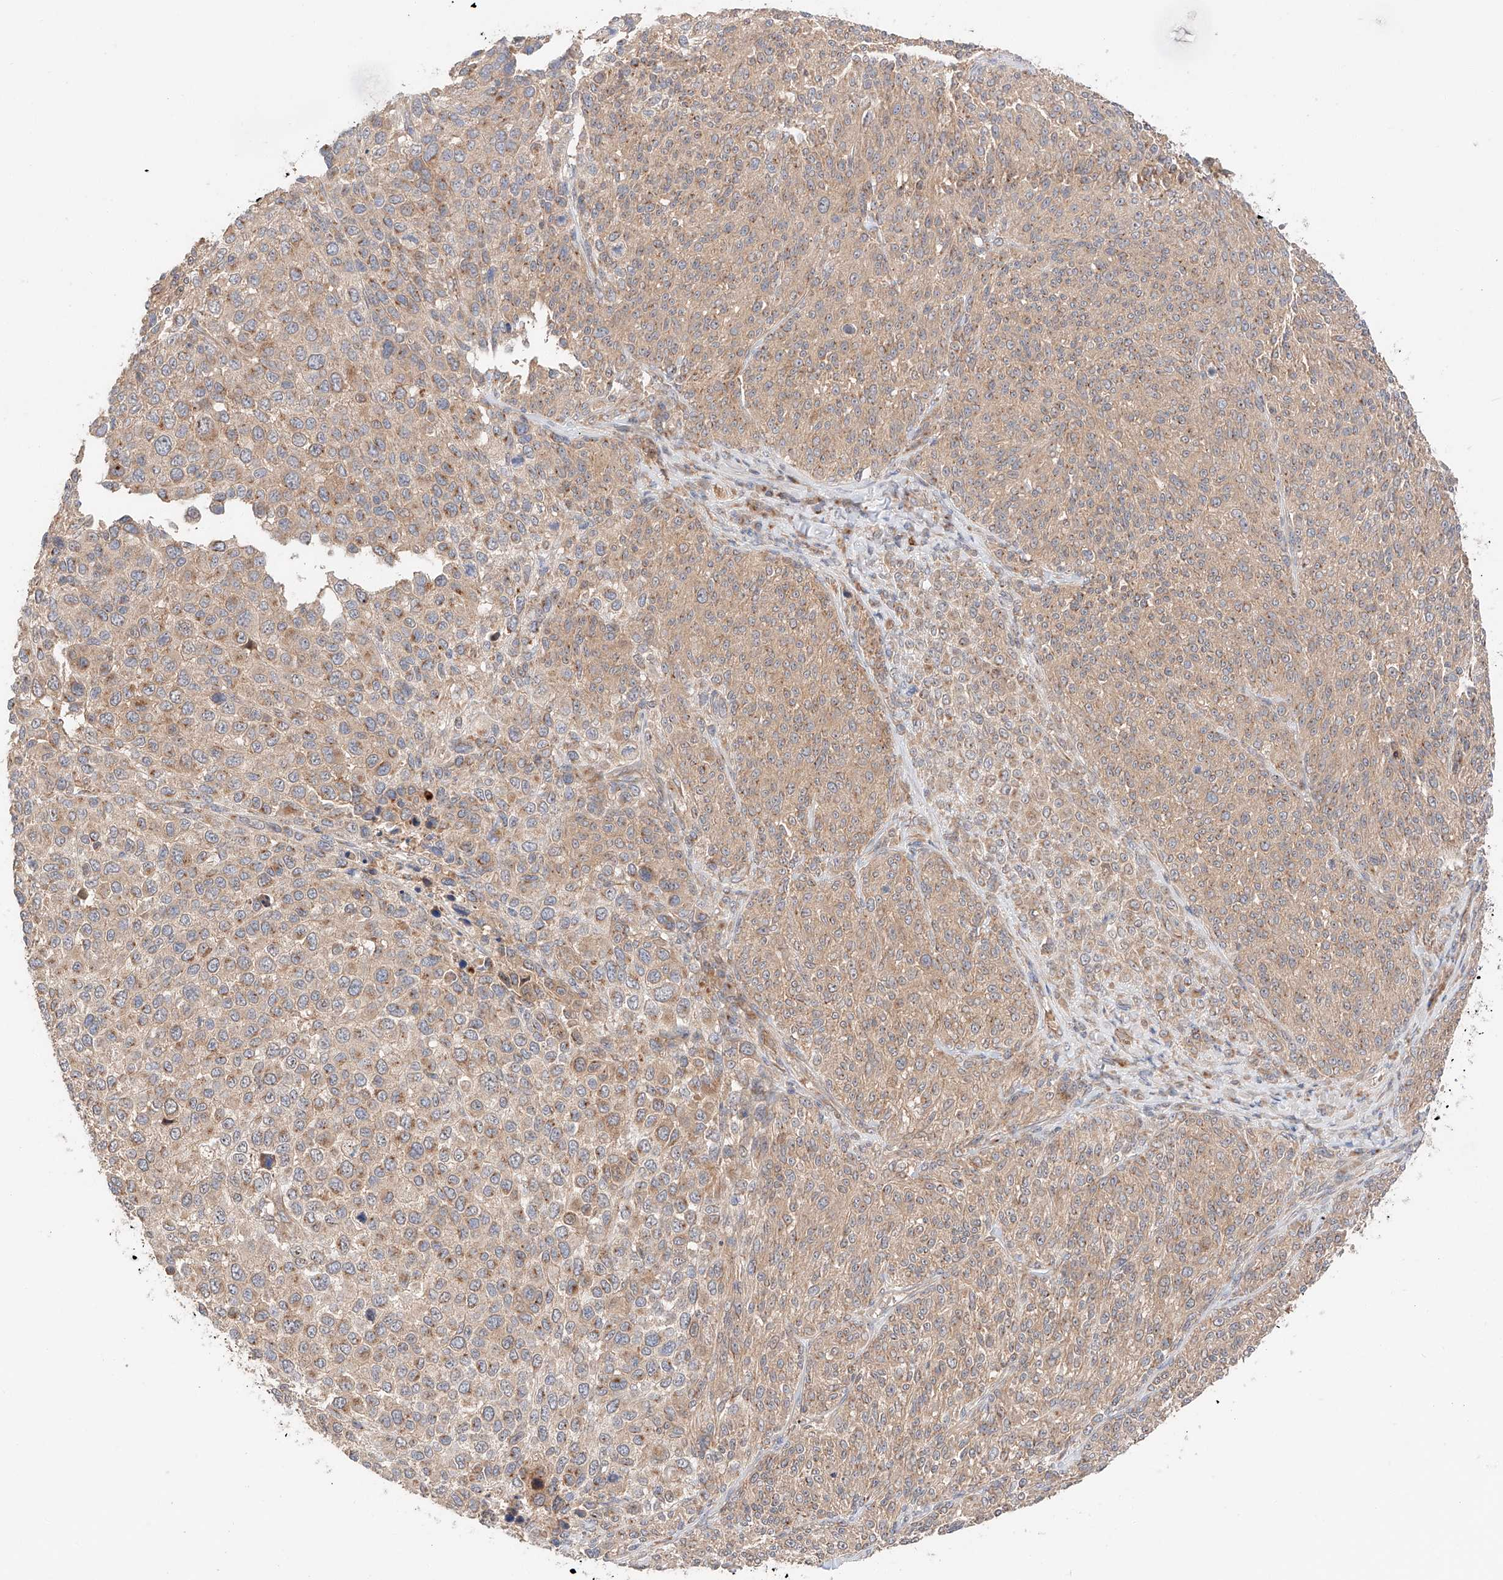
{"staining": {"intensity": "weak", "quantity": ">75%", "location": "cytoplasmic/membranous"}, "tissue": "melanoma", "cell_type": "Tumor cells", "image_type": "cancer", "snomed": [{"axis": "morphology", "description": "Malignant melanoma, NOS"}, {"axis": "topography", "description": "Skin of trunk"}], "caption": "Immunohistochemical staining of human malignant melanoma exhibits low levels of weak cytoplasmic/membranous staining in approximately >75% of tumor cells. The staining was performed using DAB, with brown indicating positive protein expression. Nuclei are stained blue with hematoxylin.", "gene": "XPNPEP1", "patient": {"sex": "male", "age": 71}}